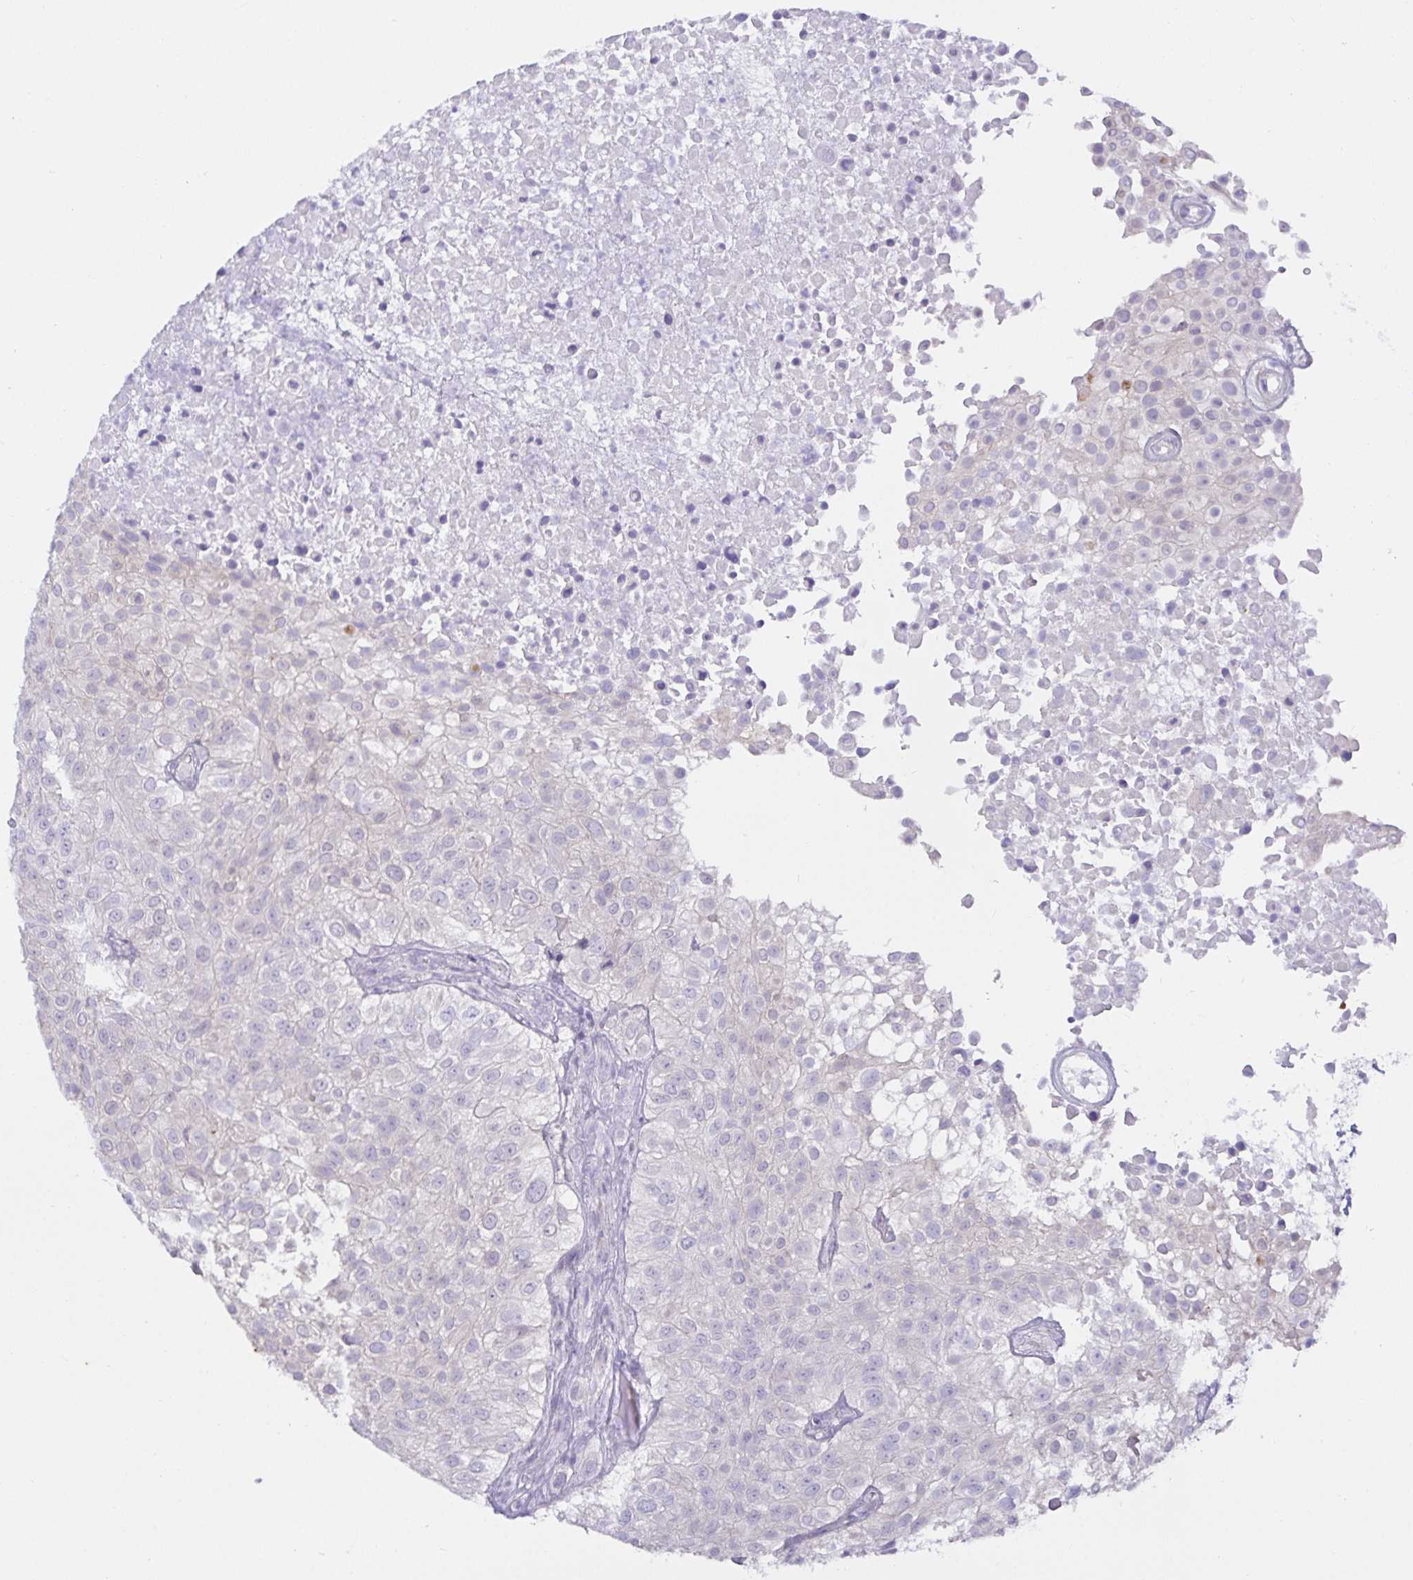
{"staining": {"intensity": "negative", "quantity": "none", "location": "none"}, "tissue": "urothelial cancer", "cell_type": "Tumor cells", "image_type": "cancer", "snomed": [{"axis": "morphology", "description": "Urothelial carcinoma, High grade"}, {"axis": "topography", "description": "Urinary bladder"}], "caption": "This is an immunohistochemistry image of human high-grade urothelial carcinoma. There is no expression in tumor cells.", "gene": "MON2", "patient": {"sex": "male", "age": 56}}